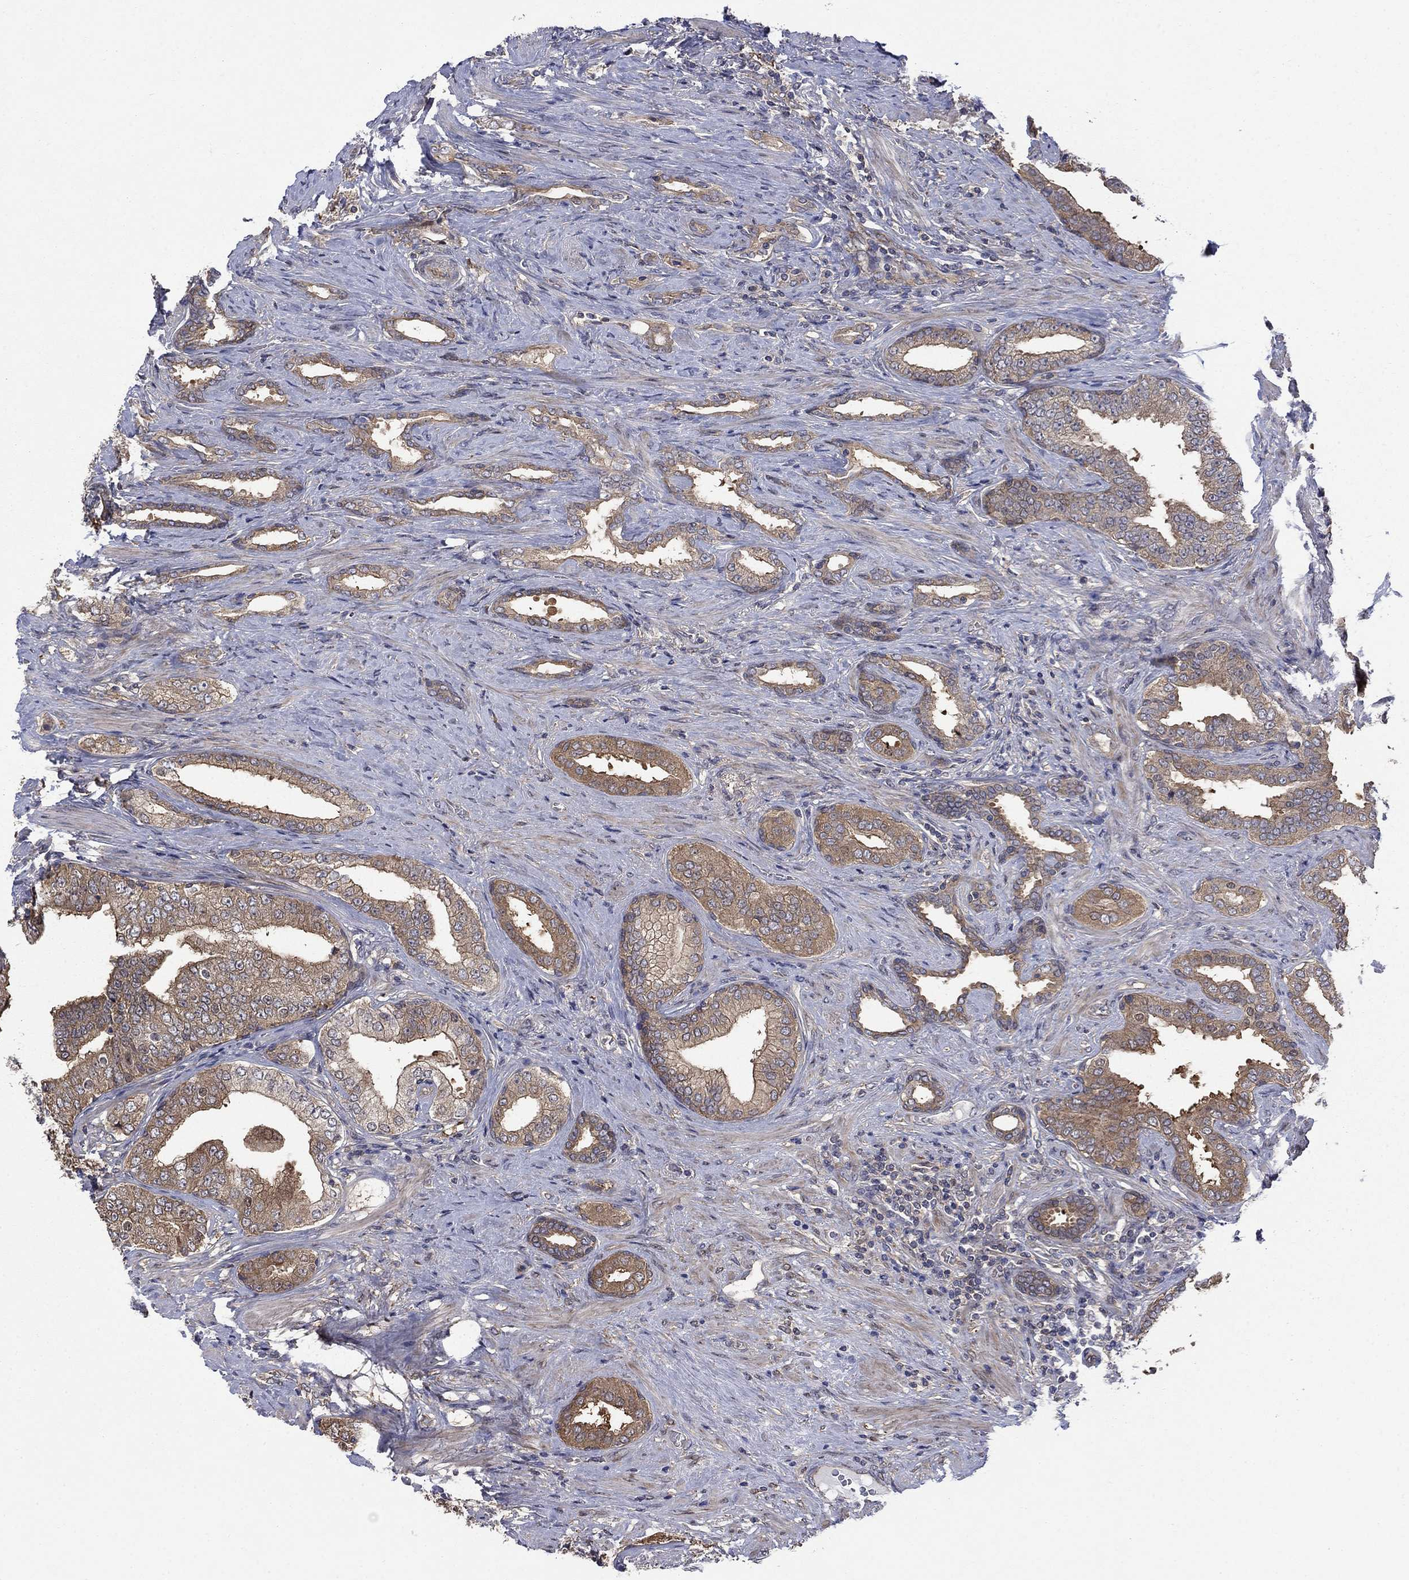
{"staining": {"intensity": "moderate", "quantity": "25%-75%", "location": "cytoplasmic/membranous"}, "tissue": "prostate cancer", "cell_type": "Tumor cells", "image_type": "cancer", "snomed": [{"axis": "morphology", "description": "Adenocarcinoma, Low grade"}, {"axis": "topography", "description": "Prostate and seminal vesicle, NOS"}], "caption": "A medium amount of moderate cytoplasmic/membranous staining is seen in approximately 25%-75% of tumor cells in low-grade adenocarcinoma (prostate) tissue.", "gene": "PDZD2", "patient": {"sex": "male", "age": 61}}